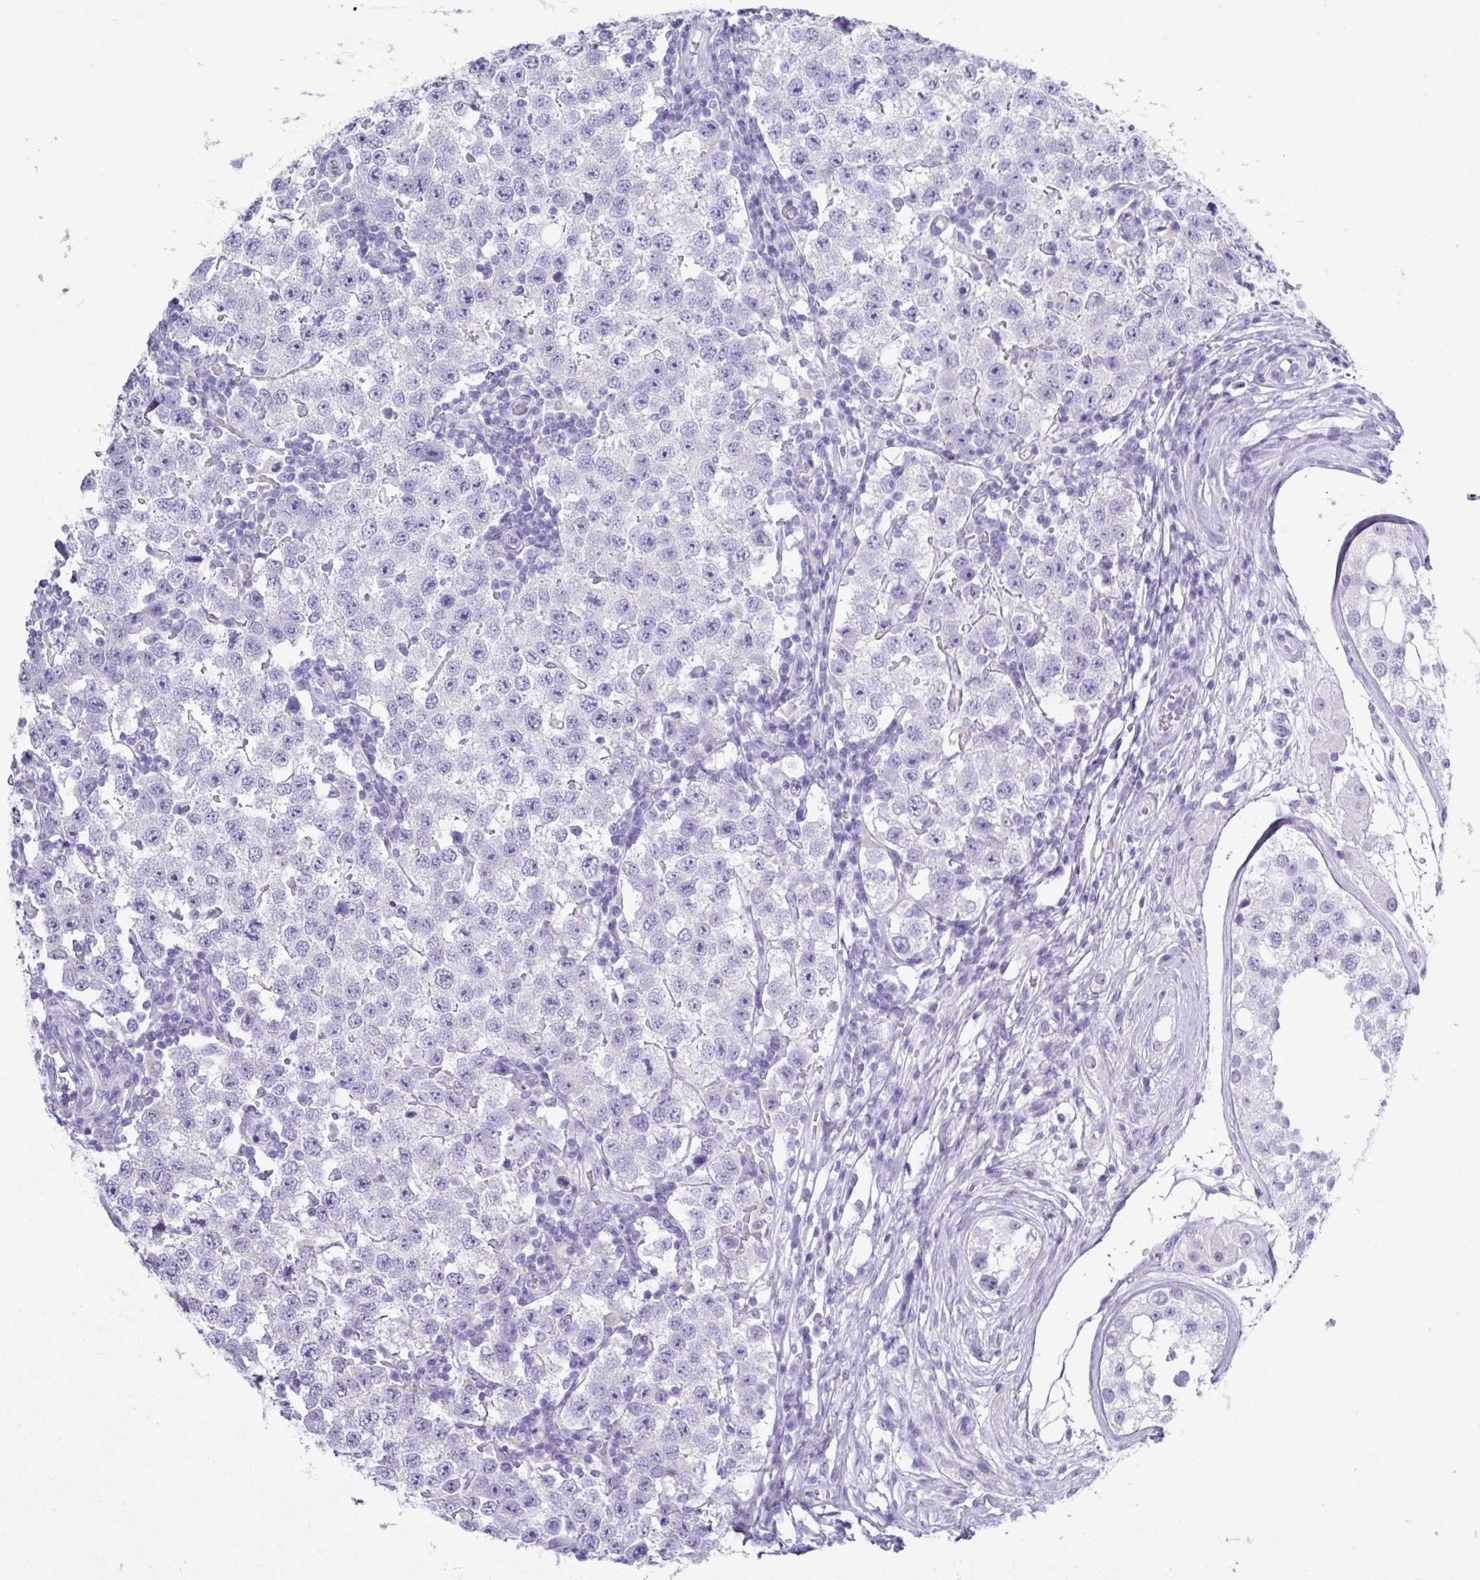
{"staining": {"intensity": "negative", "quantity": "none", "location": "none"}, "tissue": "testis cancer", "cell_type": "Tumor cells", "image_type": "cancer", "snomed": [{"axis": "morphology", "description": "Seminoma, NOS"}, {"axis": "topography", "description": "Testis"}], "caption": "Tumor cells show no significant protein staining in testis cancer (seminoma).", "gene": "ABCC5", "patient": {"sex": "male", "age": 34}}